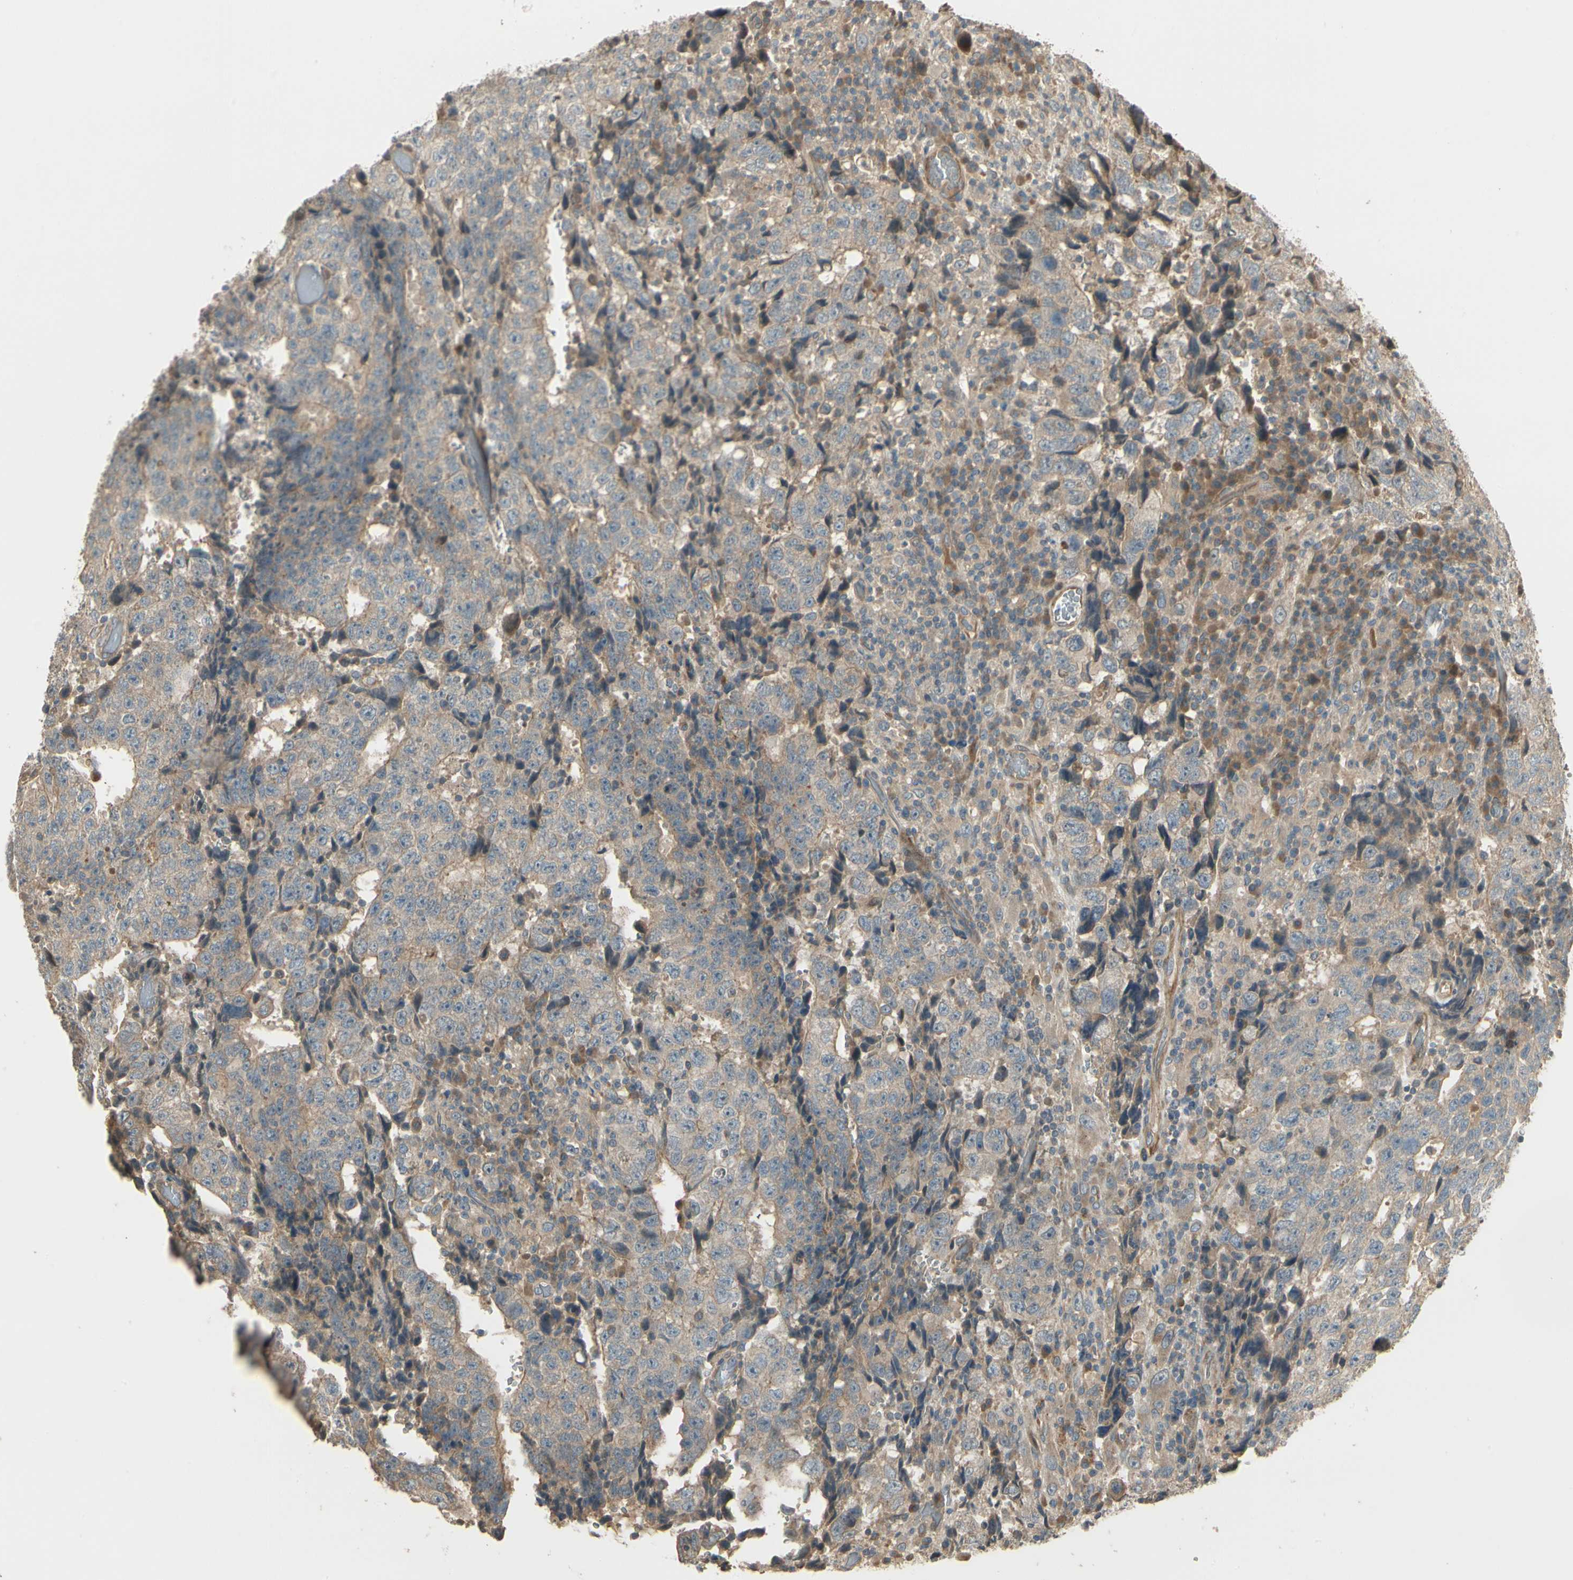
{"staining": {"intensity": "weak", "quantity": ">75%", "location": "cytoplasmic/membranous"}, "tissue": "testis cancer", "cell_type": "Tumor cells", "image_type": "cancer", "snomed": [{"axis": "morphology", "description": "Necrosis, NOS"}, {"axis": "morphology", "description": "Carcinoma, Embryonal, NOS"}, {"axis": "topography", "description": "Testis"}], "caption": "Human testis cancer stained for a protein (brown) demonstrates weak cytoplasmic/membranous positive positivity in approximately >75% of tumor cells.", "gene": "ACVR1", "patient": {"sex": "male", "age": 19}}